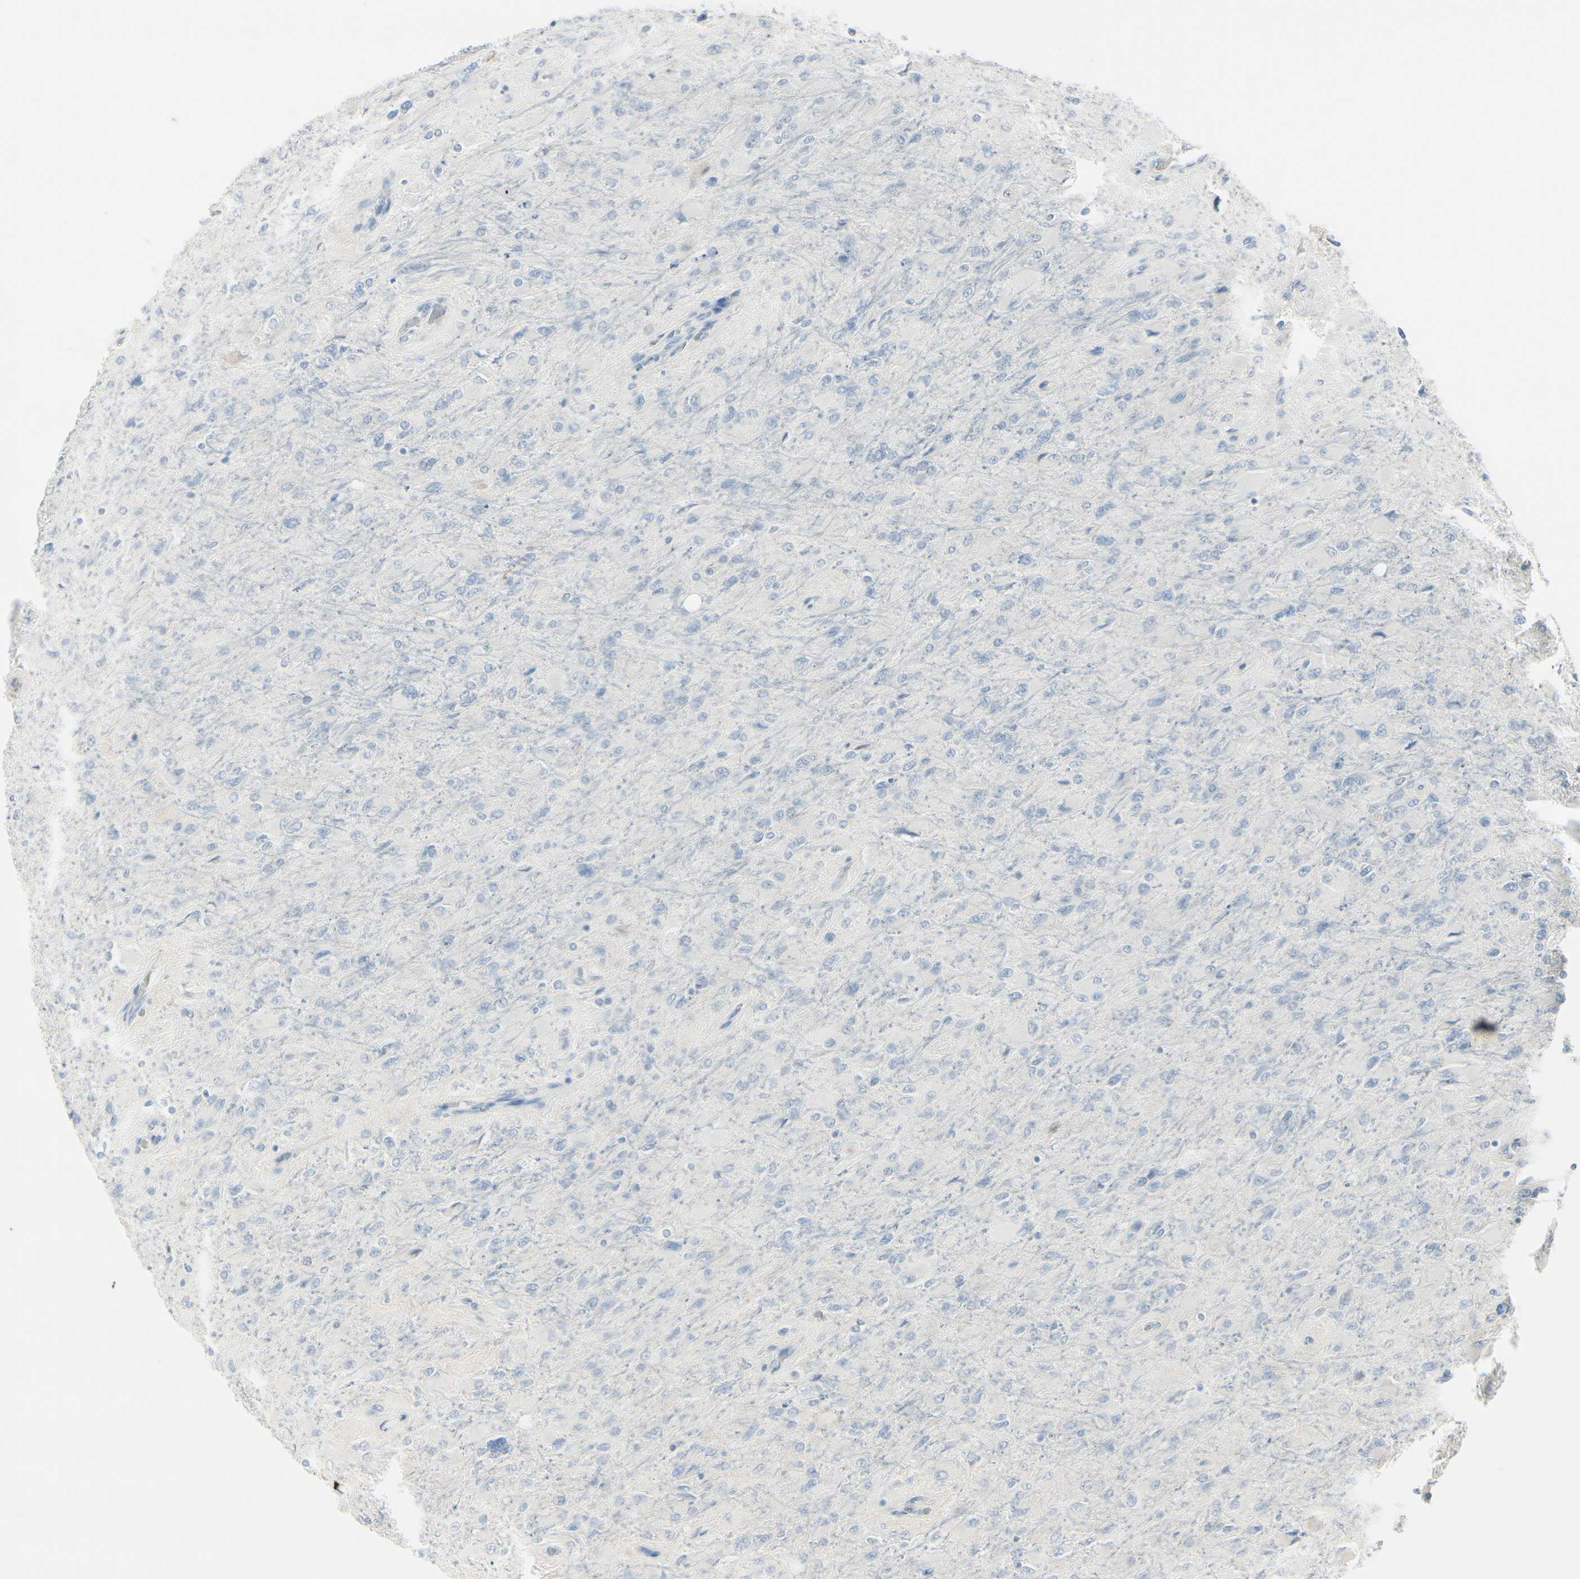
{"staining": {"intensity": "negative", "quantity": "none", "location": "none"}, "tissue": "glioma", "cell_type": "Tumor cells", "image_type": "cancer", "snomed": [{"axis": "morphology", "description": "Glioma, malignant, High grade"}, {"axis": "topography", "description": "Cerebral cortex"}], "caption": "High magnification brightfield microscopy of malignant glioma (high-grade) stained with DAB (brown) and counterstained with hematoxylin (blue): tumor cells show no significant expression.", "gene": "CDHR5", "patient": {"sex": "female", "age": 36}}